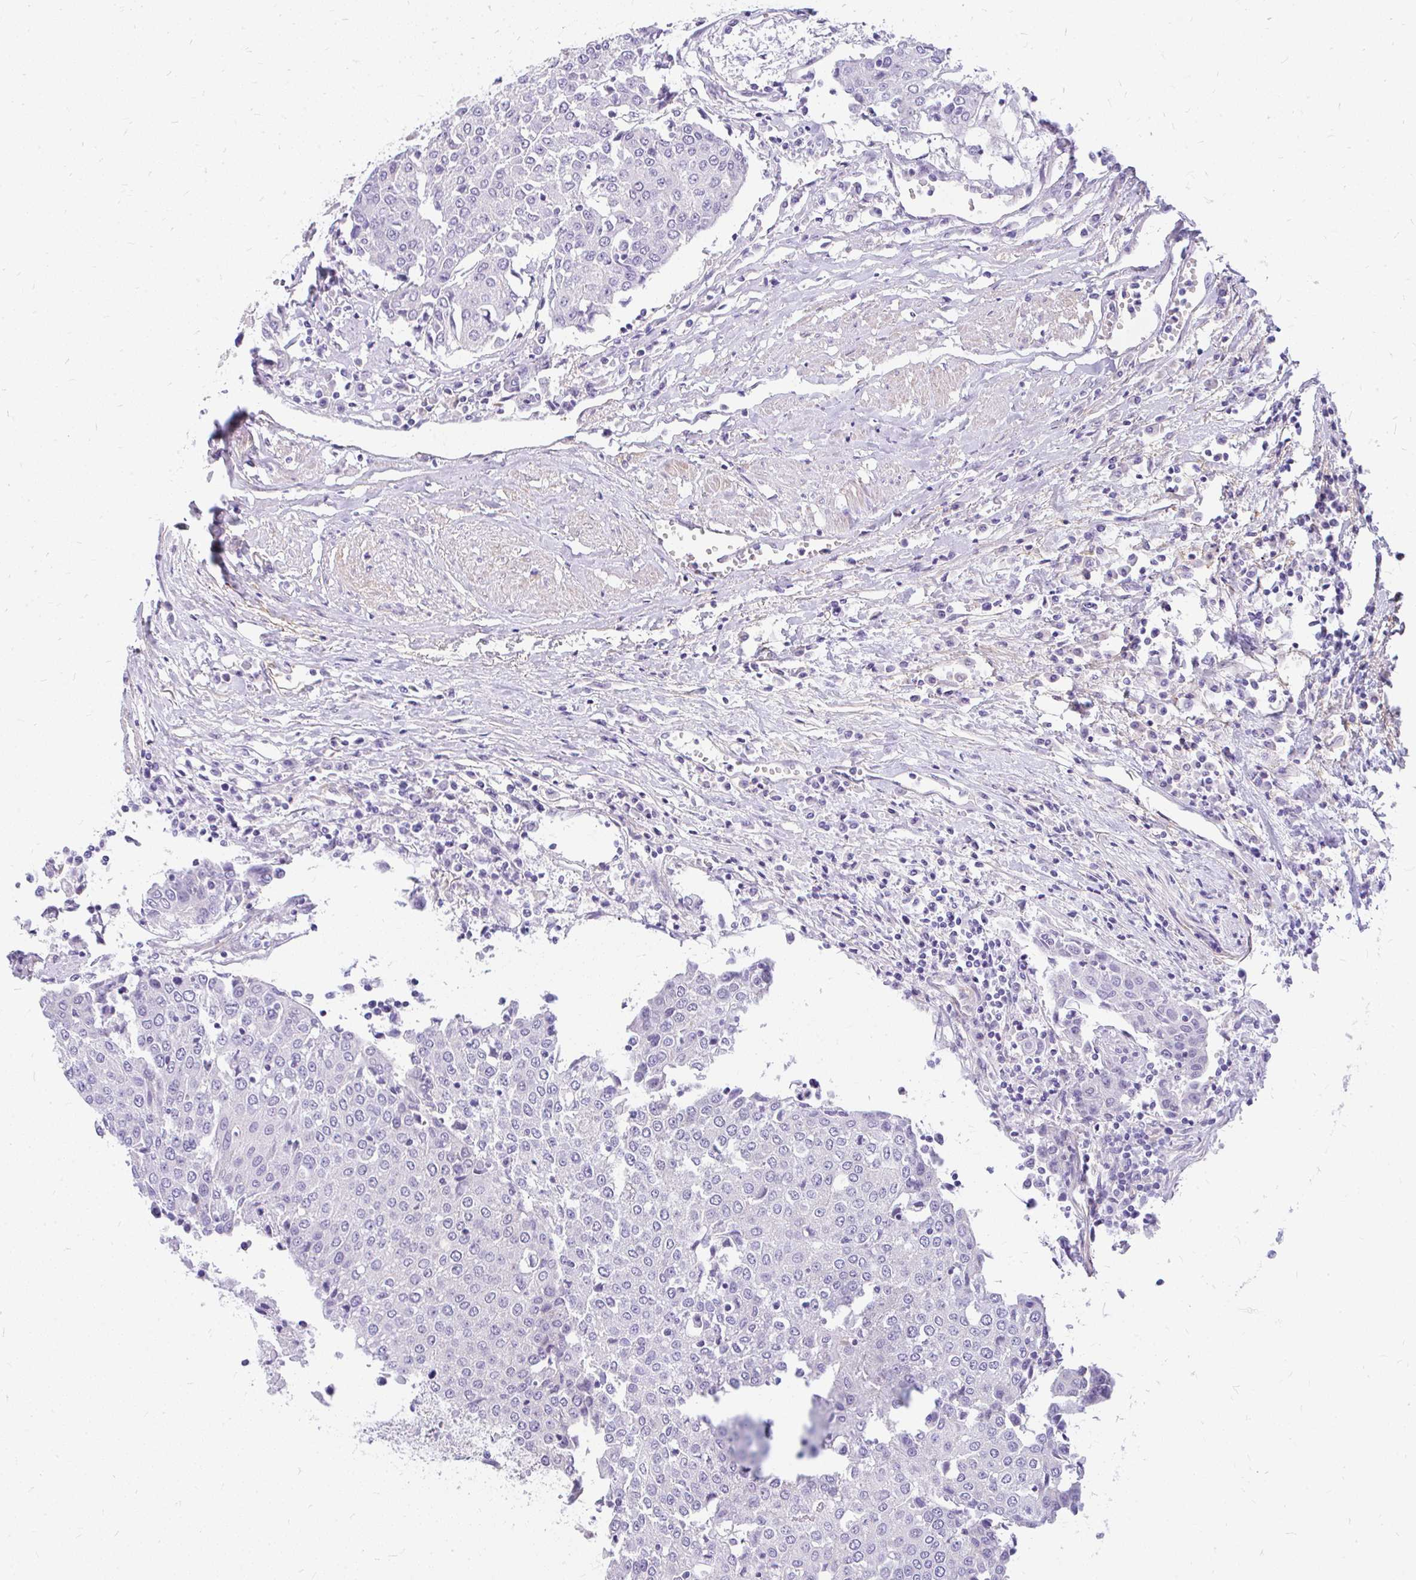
{"staining": {"intensity": "negative", "quantity": "none", "location": "none"}, "tissue": "urothelial cancer", "cell_type": "Tumor cells", "image_type": "cancer", "snomed": [{"axis": "morphology", "description": "Urothelial carcinoma, High grade"}, {"axis": "topography", "description": "Urinary bladder"}], "caption": "Tumor cells are negative for protein expression in human high-grade urothelial carcinoma.", "gene": "FAM83C", "patient": {"sex": "female", "age": 85}}